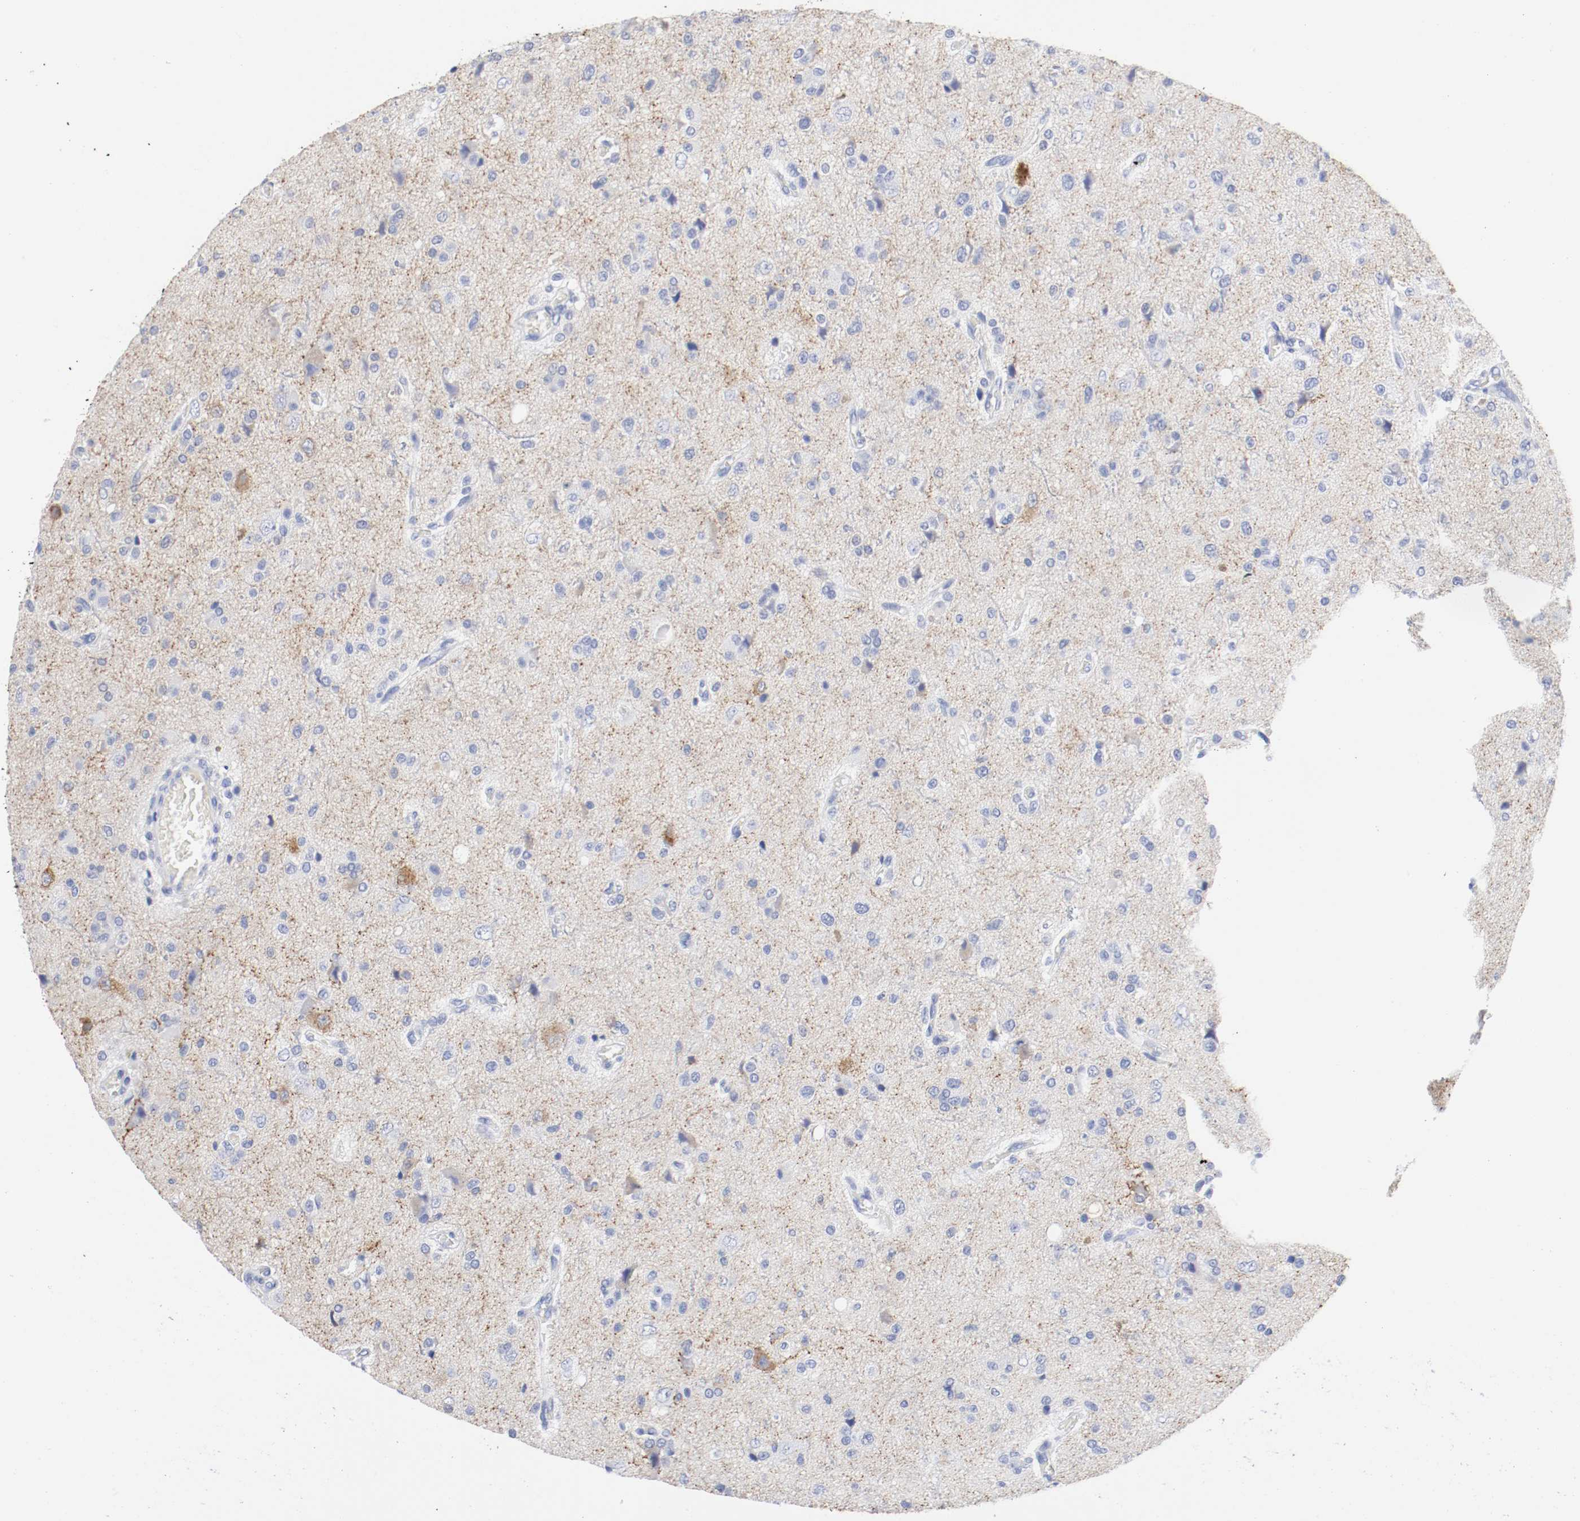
{"staining": {"intensity": "negative", "quantity": "none", "location": "none"}, "tissue": "glioma", "cell_type": "Tumor cells", "image_type": "cancer", "snomed": [{"axis": "morphology", "description": "Glioma, malignant, High grade"}, {"axis": "topography", "description": "Brain"}], "caption": "High power microscopy image of an immunohistochemistry (IHC) histopathology image of malignant glioma (high-grade), revealing no significant positivity in tumor cells. (Brightfield microscopy of DAB (3,3'-diaminobenzidine) immunohistochemistry at high magnification).", "gene": "GAD1", "patient": {"sex": "male", "age": 47}}